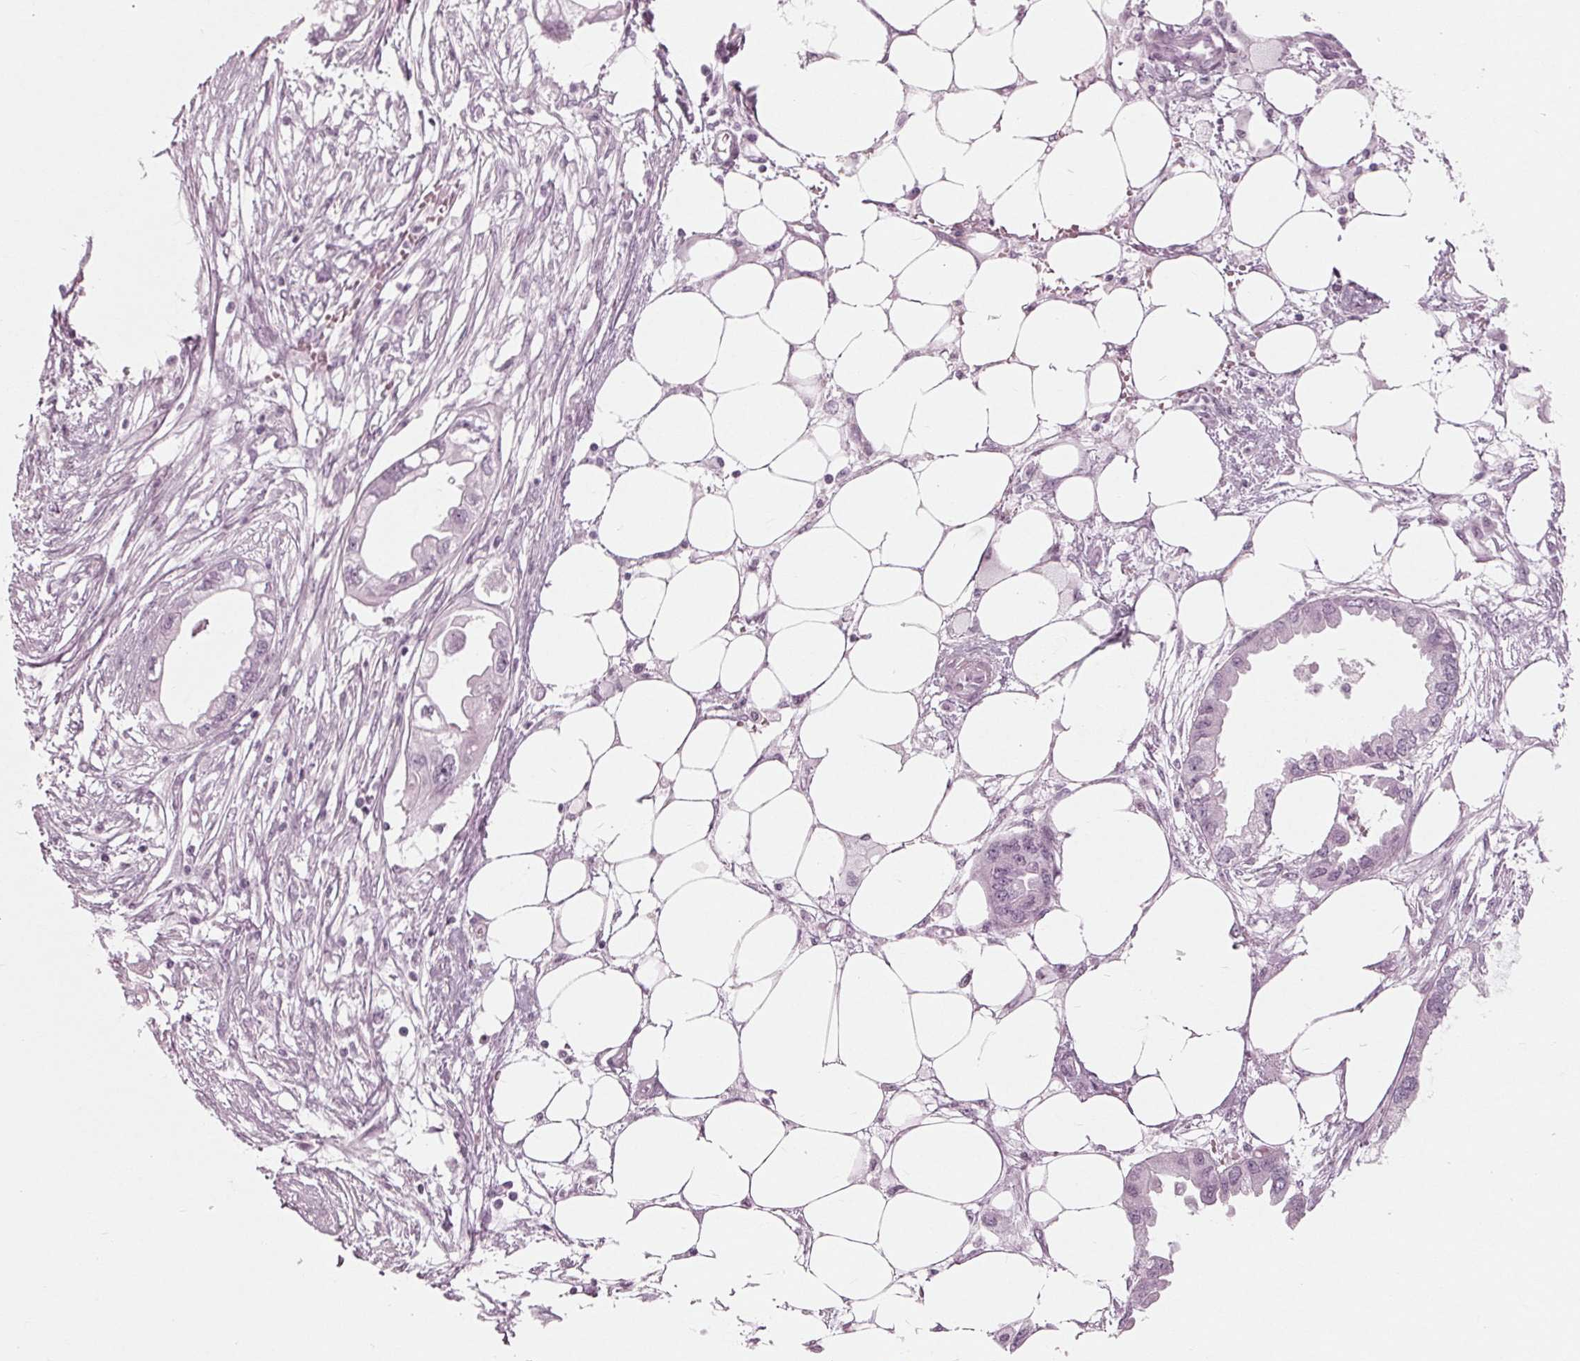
{"staining": {"intensity": "negative", "quantity": "none", "location": "none"}, "tissue": "endometrial cancer", "cell_type": "Tumor cells", "image_type": "cancer", "snomed": [{"axis": "morphology", "description": "Adenocarcinoma, NOS"}, {"axis": "morphology", "description": "Adenocarcinoma, metastatic, NOS"}, {"axis": "topography", "description": "Adipose tissue"}, {"axis": "topography", "description": "Endometrium"}], "caption": "IHC image of endometrial cancer stained for a protein (brown), which reveals no positivity in tumor cells. (IHC, brightfield microscopy, high magnification).", "gene": "KRT28", "patient": {"sex": "female", "age": 67}}